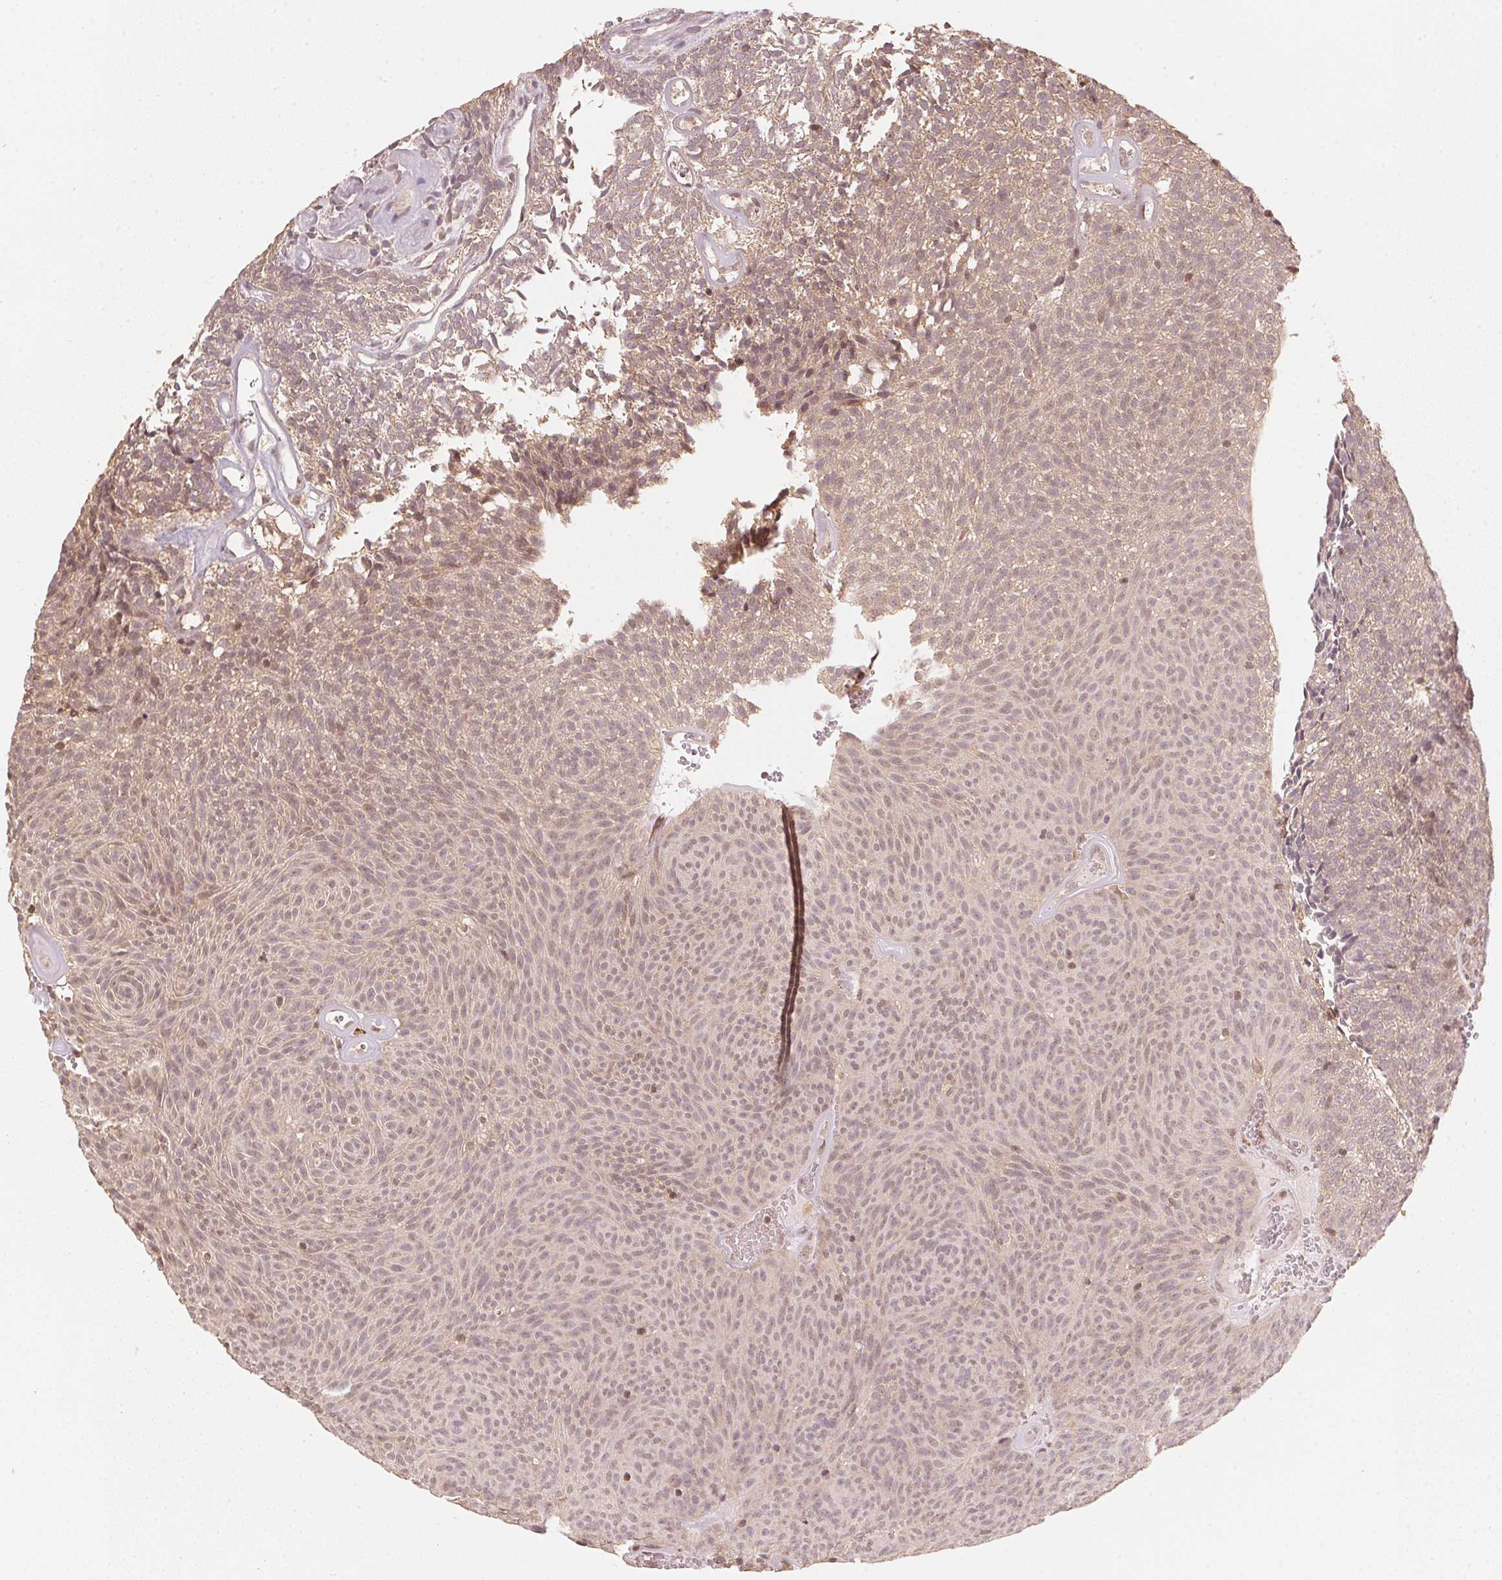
{"staining": {"intensity": "weak", "quantity": "25%-75%", "location": "cytoplasmic/membranous,nuclear"}, "tissue": "urothelial cancer", "cell_type": "Tumor cells", "image_type": "cancer", "snomed": [{"axis": "morphology", "description": "Urothelial carcinoma, Low grade"}, {"axis": "topography", "description": "Urinary bladder"}], "caption": "Urothelial carcinoma (low-grade) stained with immunohistochemistry shows weak cytoplasmic/membranous and nuclear positivity in about 25%-75% of tumor cells. The staining was performed using DAB to visualize the protein expression in brown, while the nuclei were stained in blue with hematoxylin (Magnification: 20x).", "gene": "C2orf73", "patient": {"sex": "male", "age": 77}}